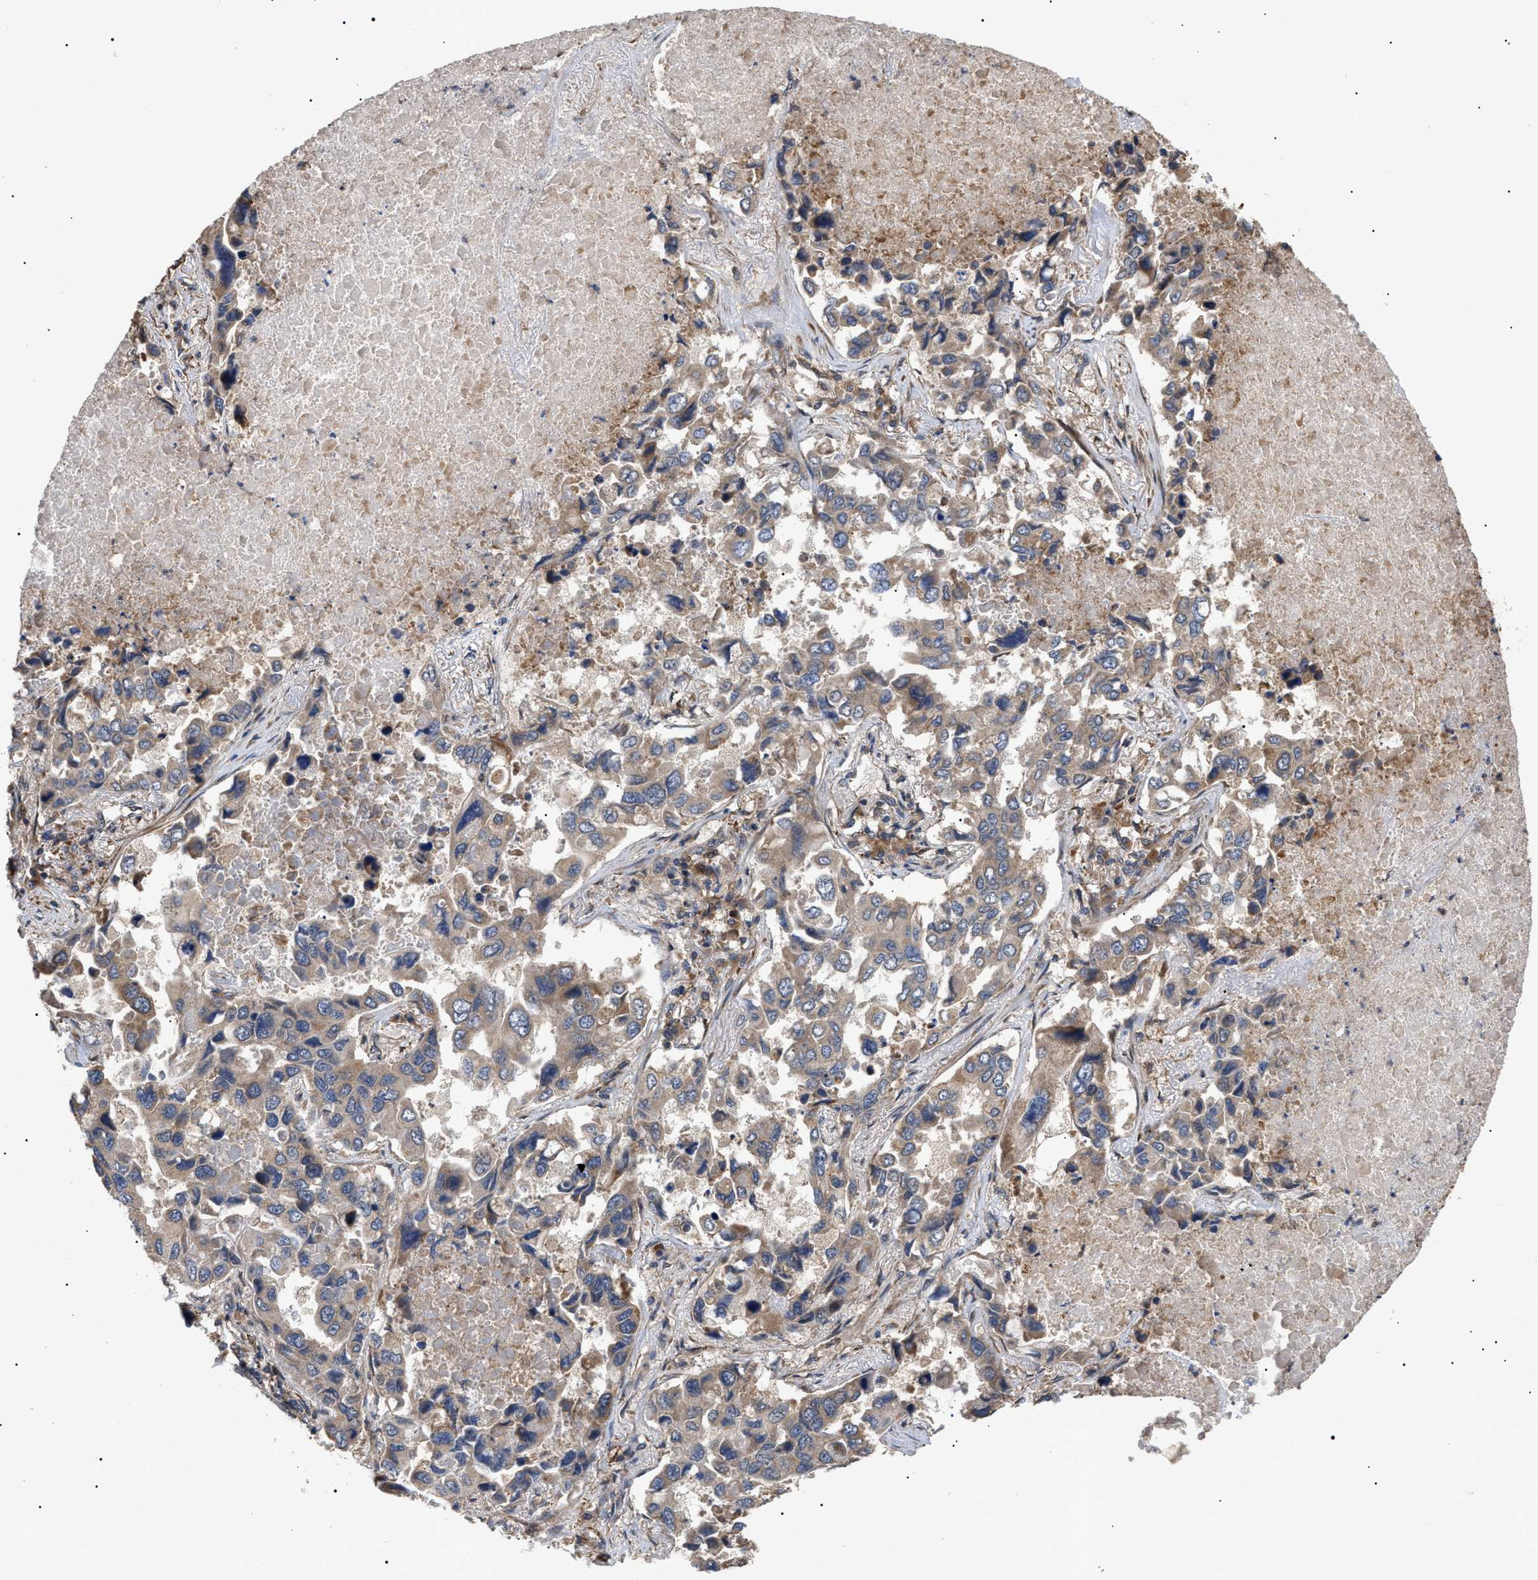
{"staining": {"intensity": "weak", "quantity": ">75%", "location": "cytoplasmic/membranous"}, "tissue": "lung cancer", "cell_type": "Tumor cells", "image_type": "cancer", "snomed": [{"axis": "morphology", "description": "Adenocarcinoma, NOS"}, {"axis": "topography", "description": "Lung"}], "caption": "Adenocarcinoma (lung) tissue reveals weak cytoplasmic/membranous expression in about >75% of tumor cells, visualized by immunohistochemistry.", "gene": "ASTL", "patient": {"sex": "male", "age": 64}}